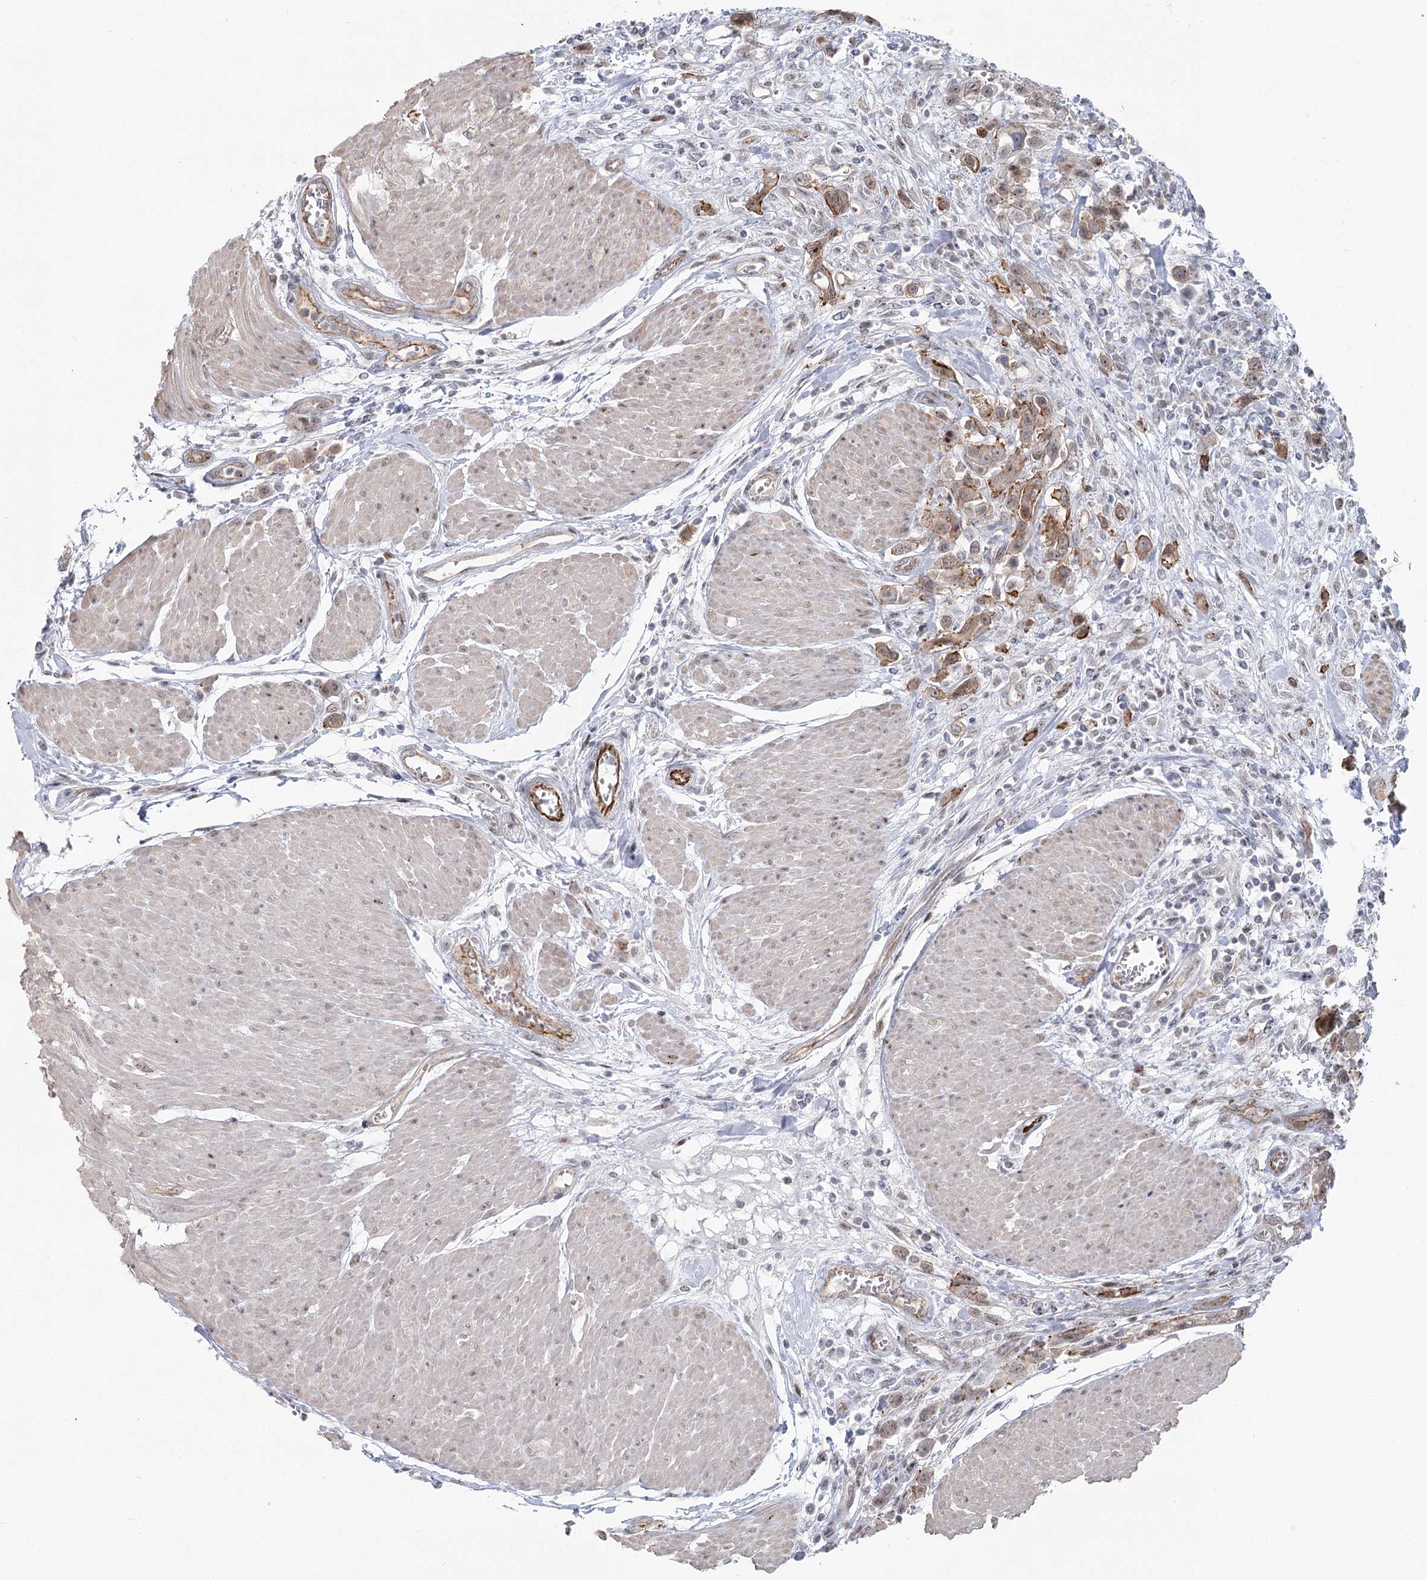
{"staining": {"intensity": "moderate", "quantity": ">75%", "location": "cytoplasmic/membranous"}, "tissue": "urothelial cancer", "cell_type": "Tumor cells", "image_type": "cancer", "snomed": [{"axis": "morphology", "description": "Urothelial carcinoma, High grade"}, {"axis": "topography", "description": "Urinary bladder"}], "caption": "A medium amount of moderate cytoplasmic/membranous staining is appreciated in about >75% of tumor cells in urothelial carcinoma (high-grade) tissue.", "gene": "ABHD8", "patient": {"sex": "male", "age": 50}}